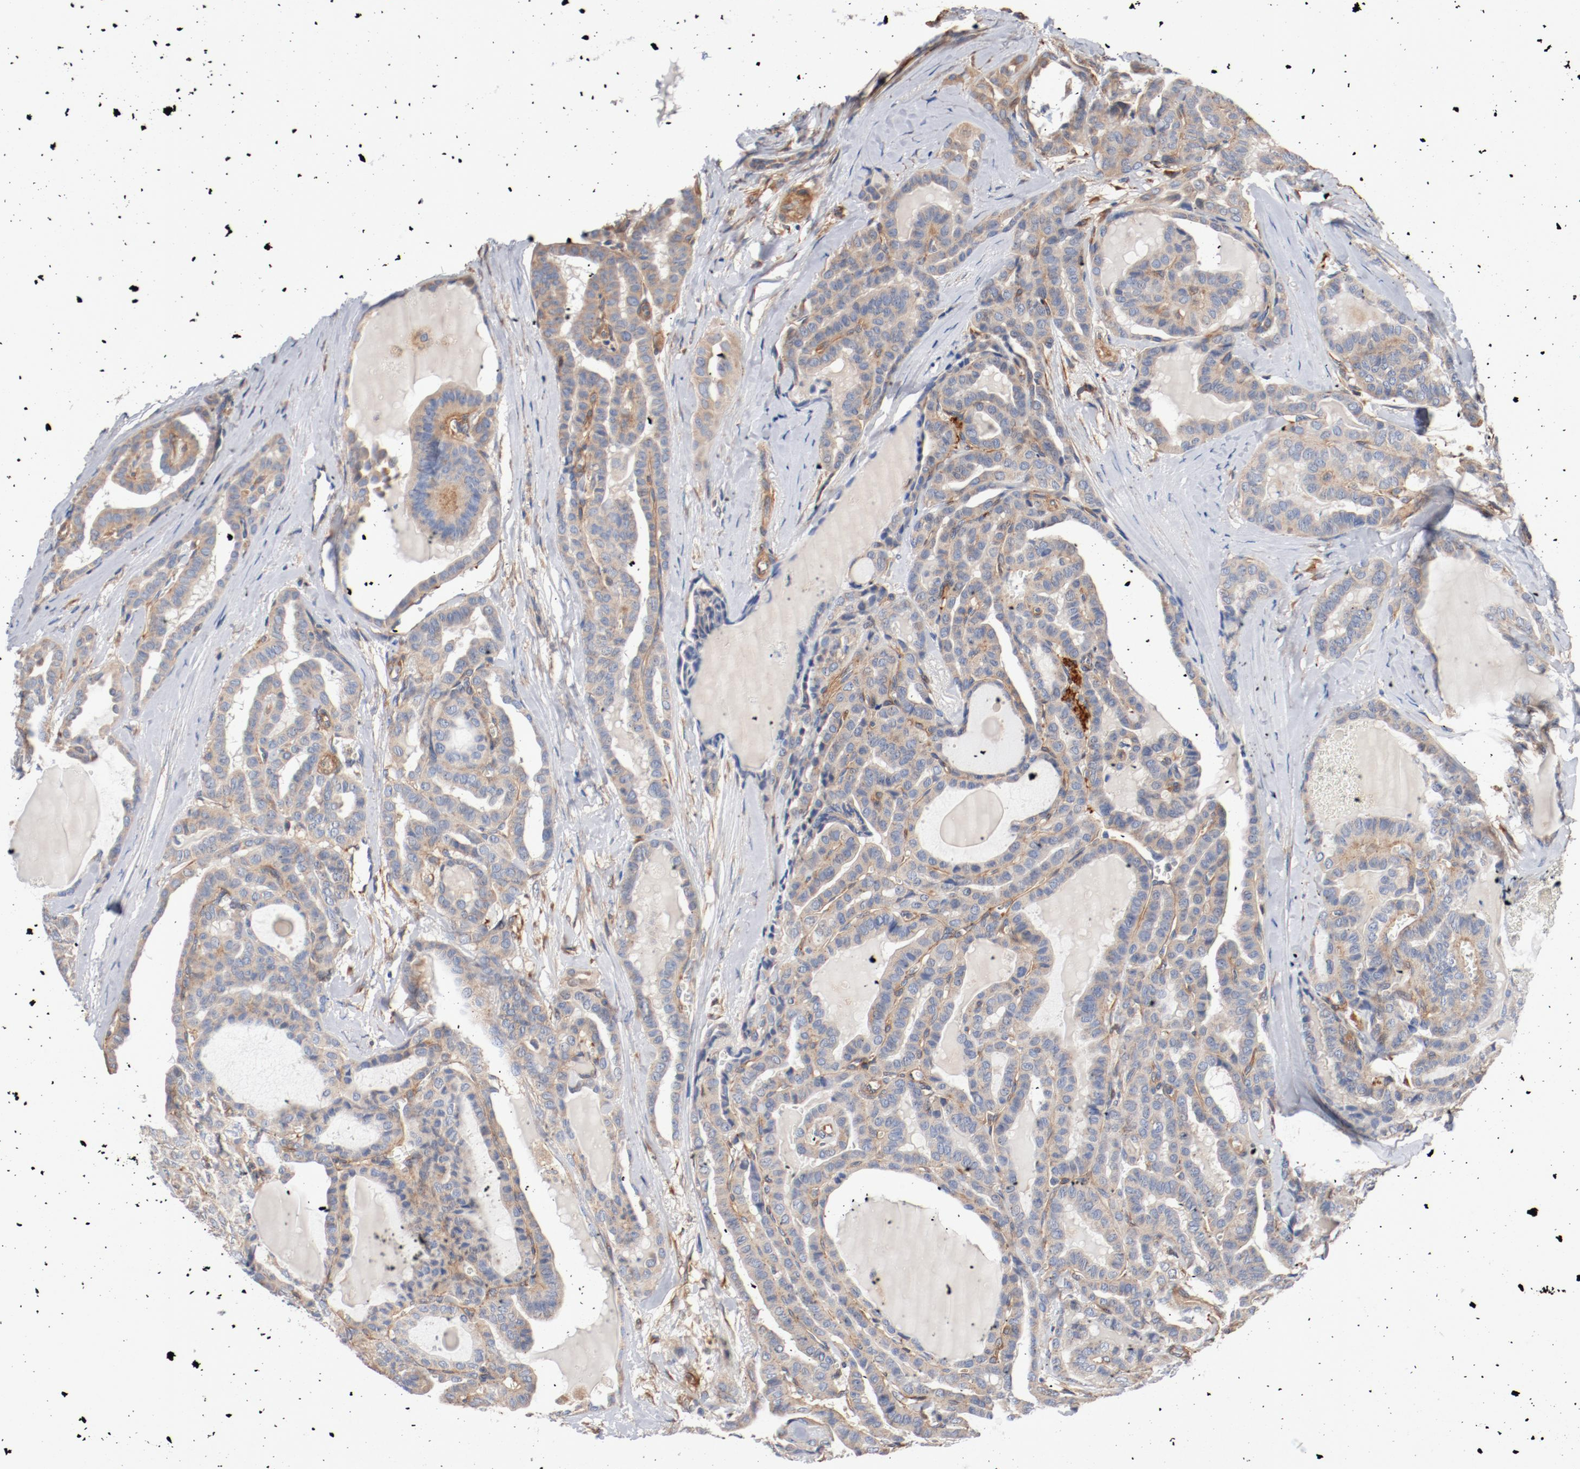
{"staining": {"intensity": "weak", "quantity": ">75%", "location": "cytoplasmic/membranous"}, "tissue": "thyroid cancer", "cell_type": "Tumor cells", "image_type": "cancer", "snomed": [{"axis": "morphology", "description": "Carcinoma, NOS"}, {"axis": "topography", "description": "Thyroid gland"}], "caption": "A photomicrograph of human thyroid carcinoma stained for a protein demonstrates weak cytoplasmic/membranous brown staining in tumor cells.", "gene": "ILK", "patient": {"sex": "female", "age": 91}}